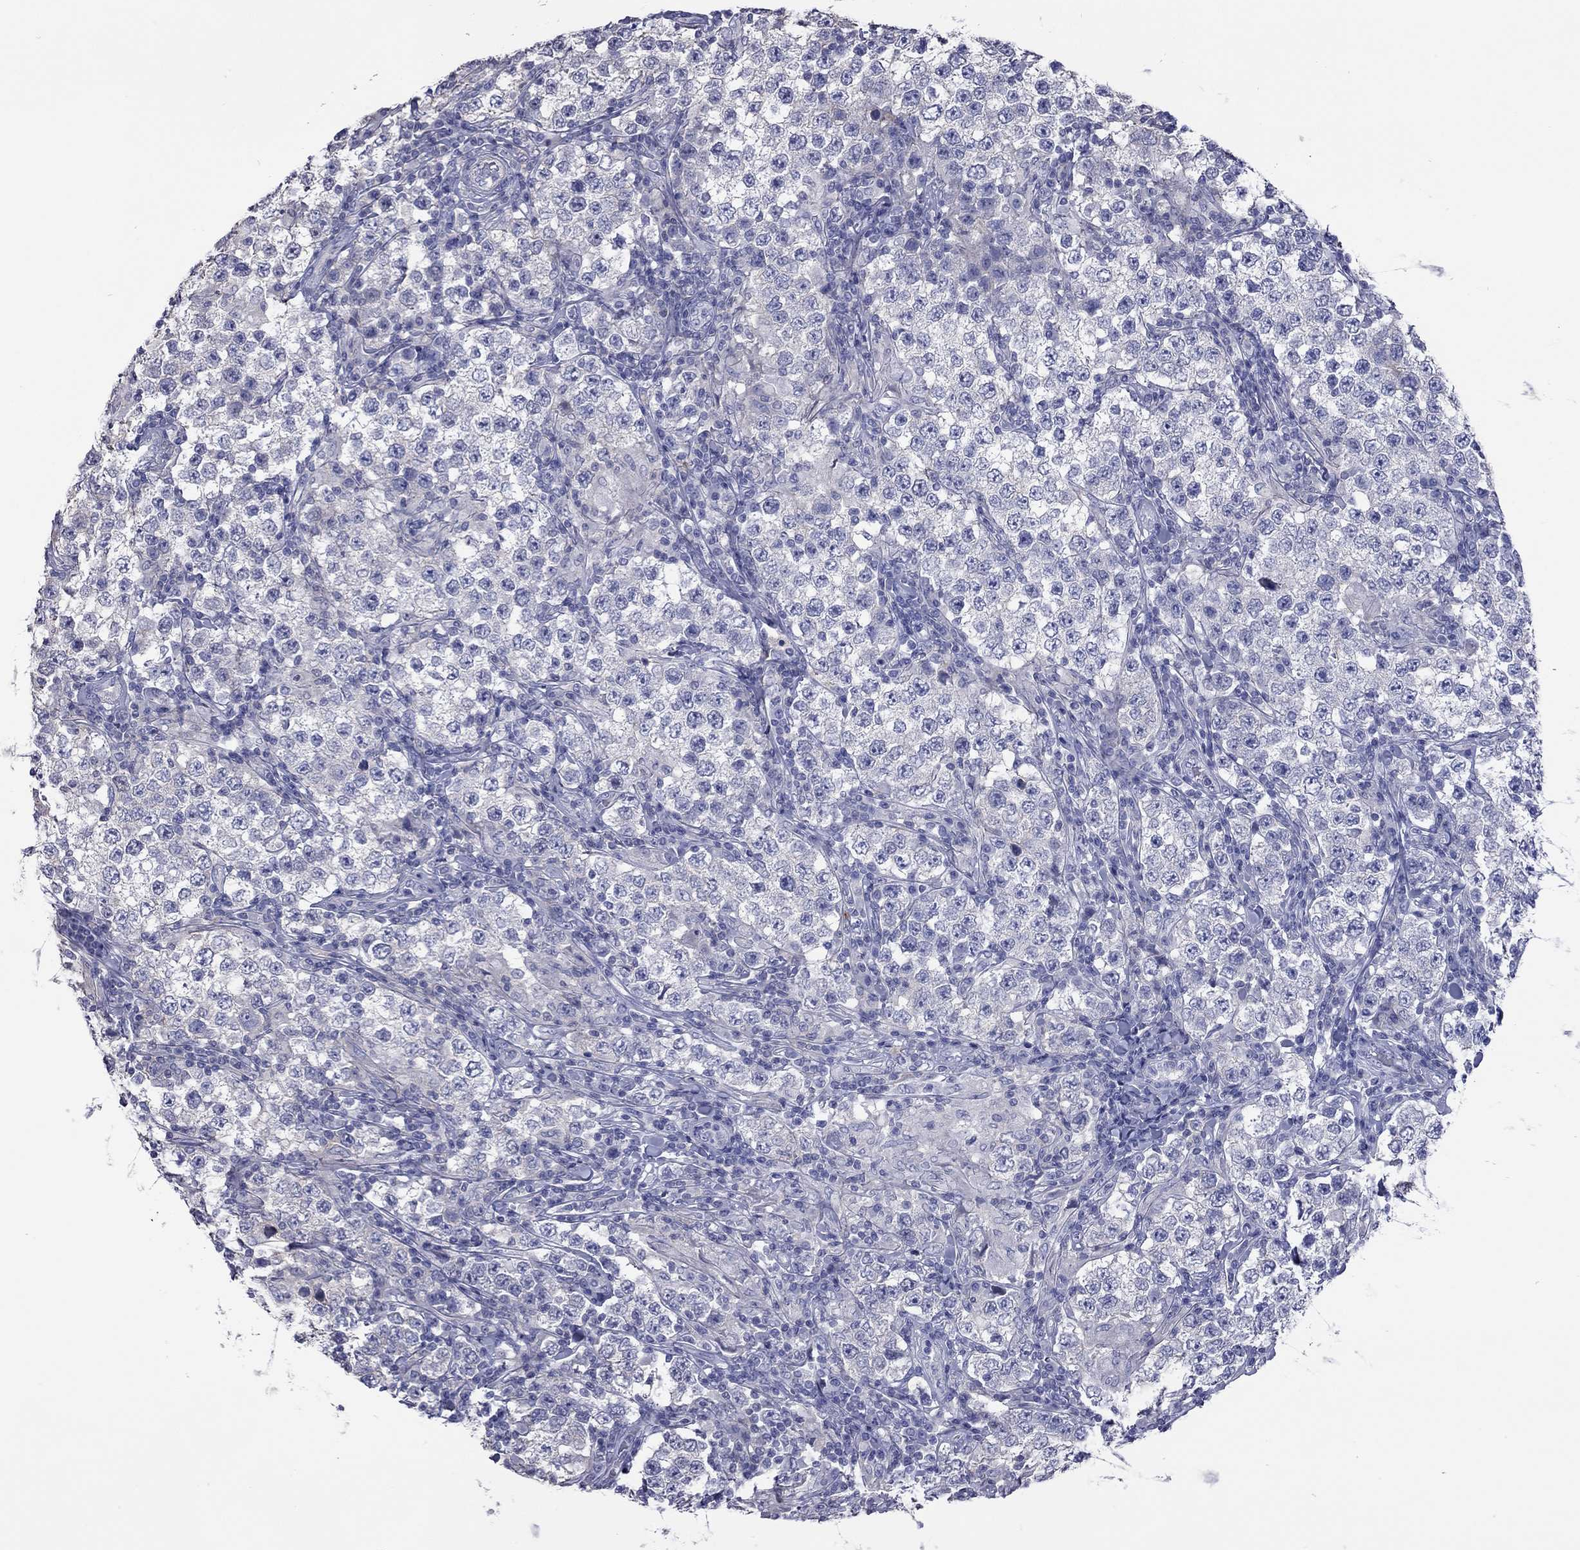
{"staining": {"intensity": "negative", "quantity": "none", "location": "none"}, "tissue": "testis cancer", "cell_type": "Tumor cells", "image_type": "cancer", "snomed": [{"axis": "morphology", "description": "Seminoma, NOS"}, {"axis": "morphology", "description": "Carcinoma, Embryonal, NOS"}, {"axis": "topography", "description": "Testis"}], "caption": "Human testis cancer stained for a protein using IHC shows no expression in tumor cells.", "gene": "ACTL7B", "patient": {"sex": "male", "age": 41}}